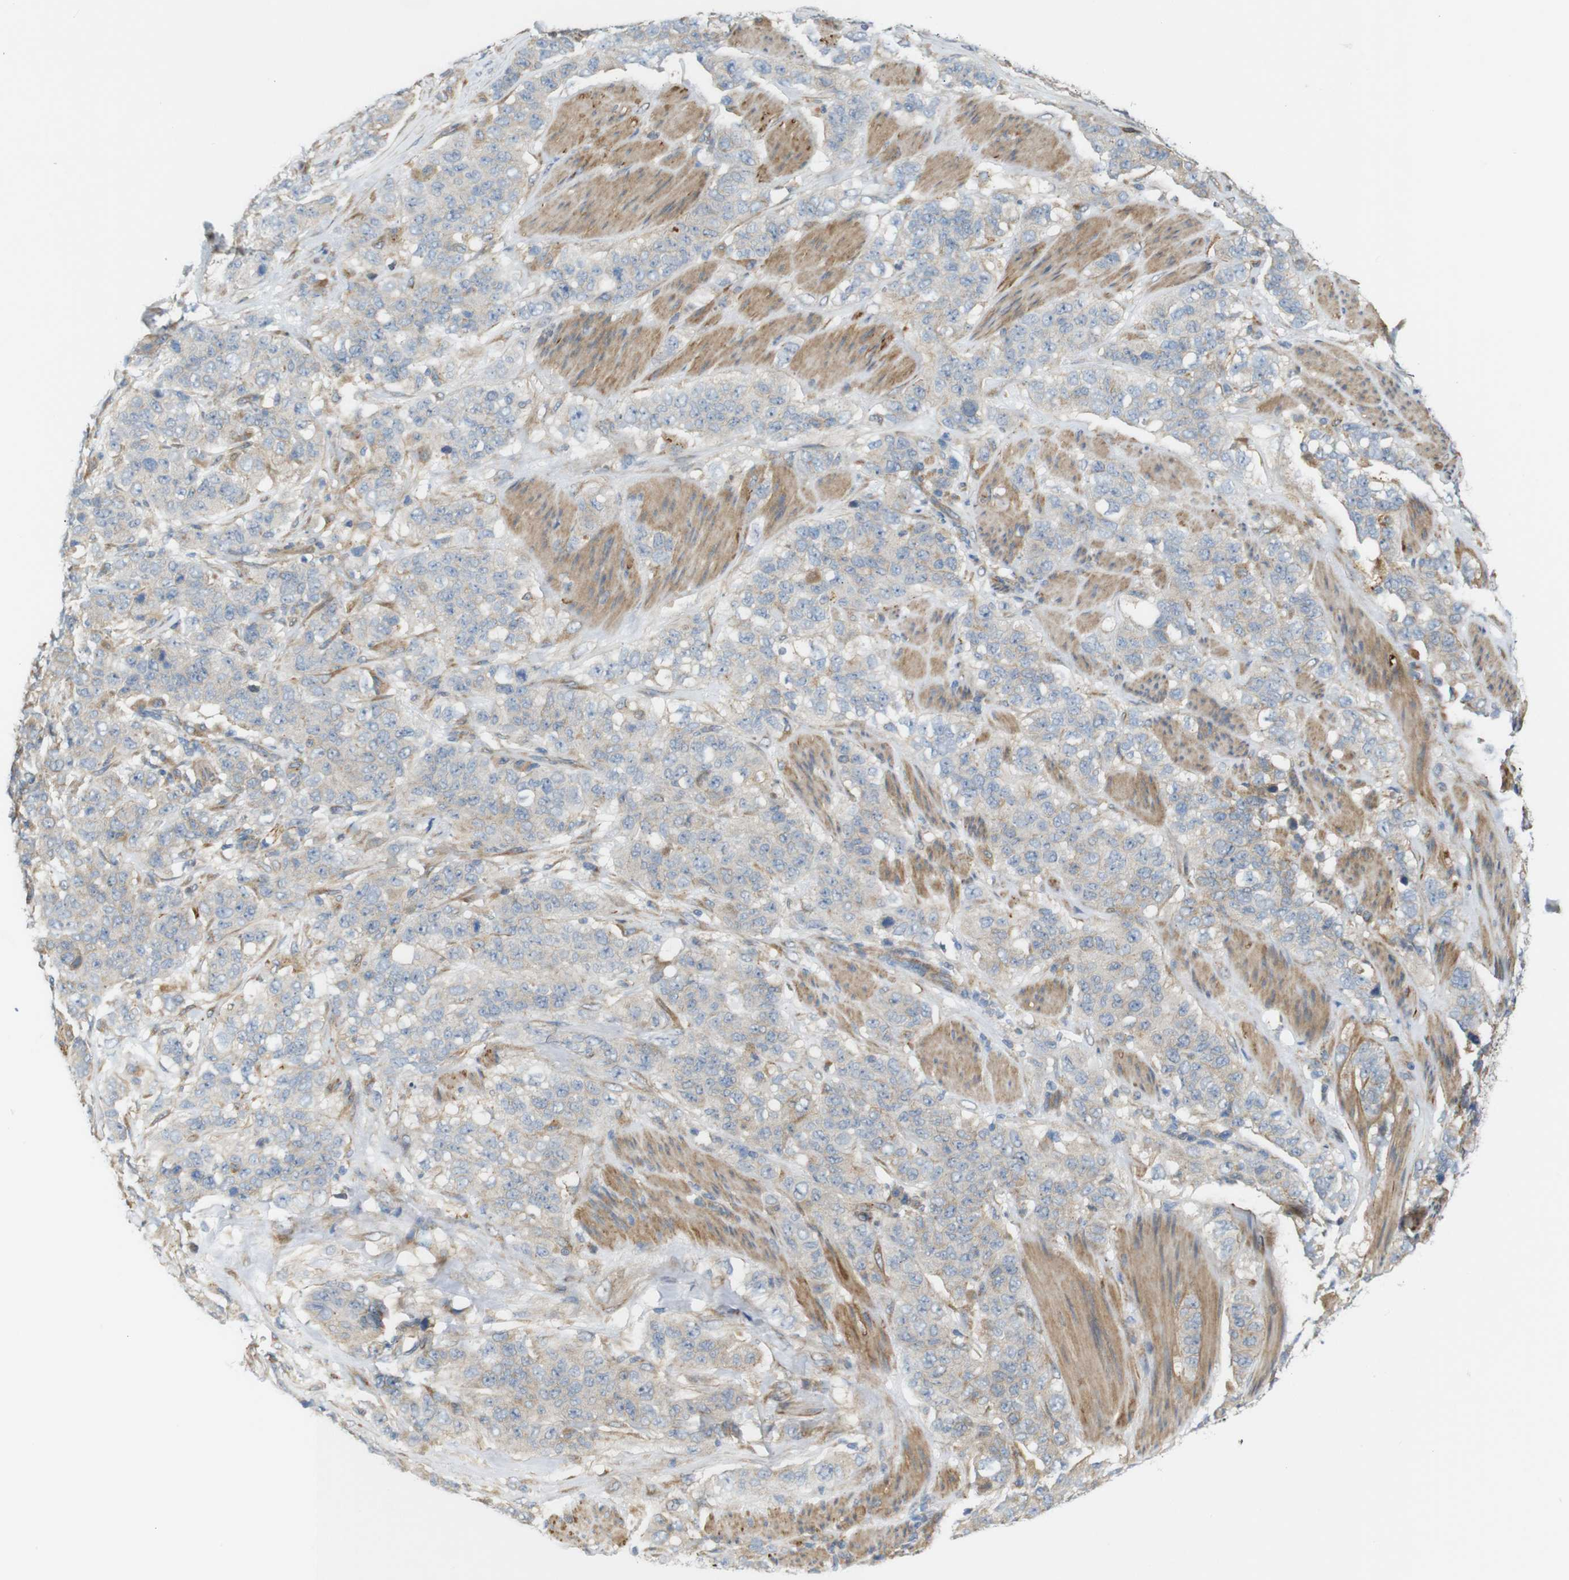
{"staining": {"intensity": "negative", "quantity": "none", "location": "none"}, "tissue": "stomach cancer", "cell_type": "Tumor cells", "image_type": "cancer", "snomed": [{"axis": "morphology", "description": "Adenocarcinoma, NOS"}, {"axis": "topography", "description": "Stomach"}], "caption": "Image shows no significant protein positivity in tumor cells of adenocarcinoma (stomach).", "gene": "RPTOR", "patient": {"sex": "male", "age": 48}}